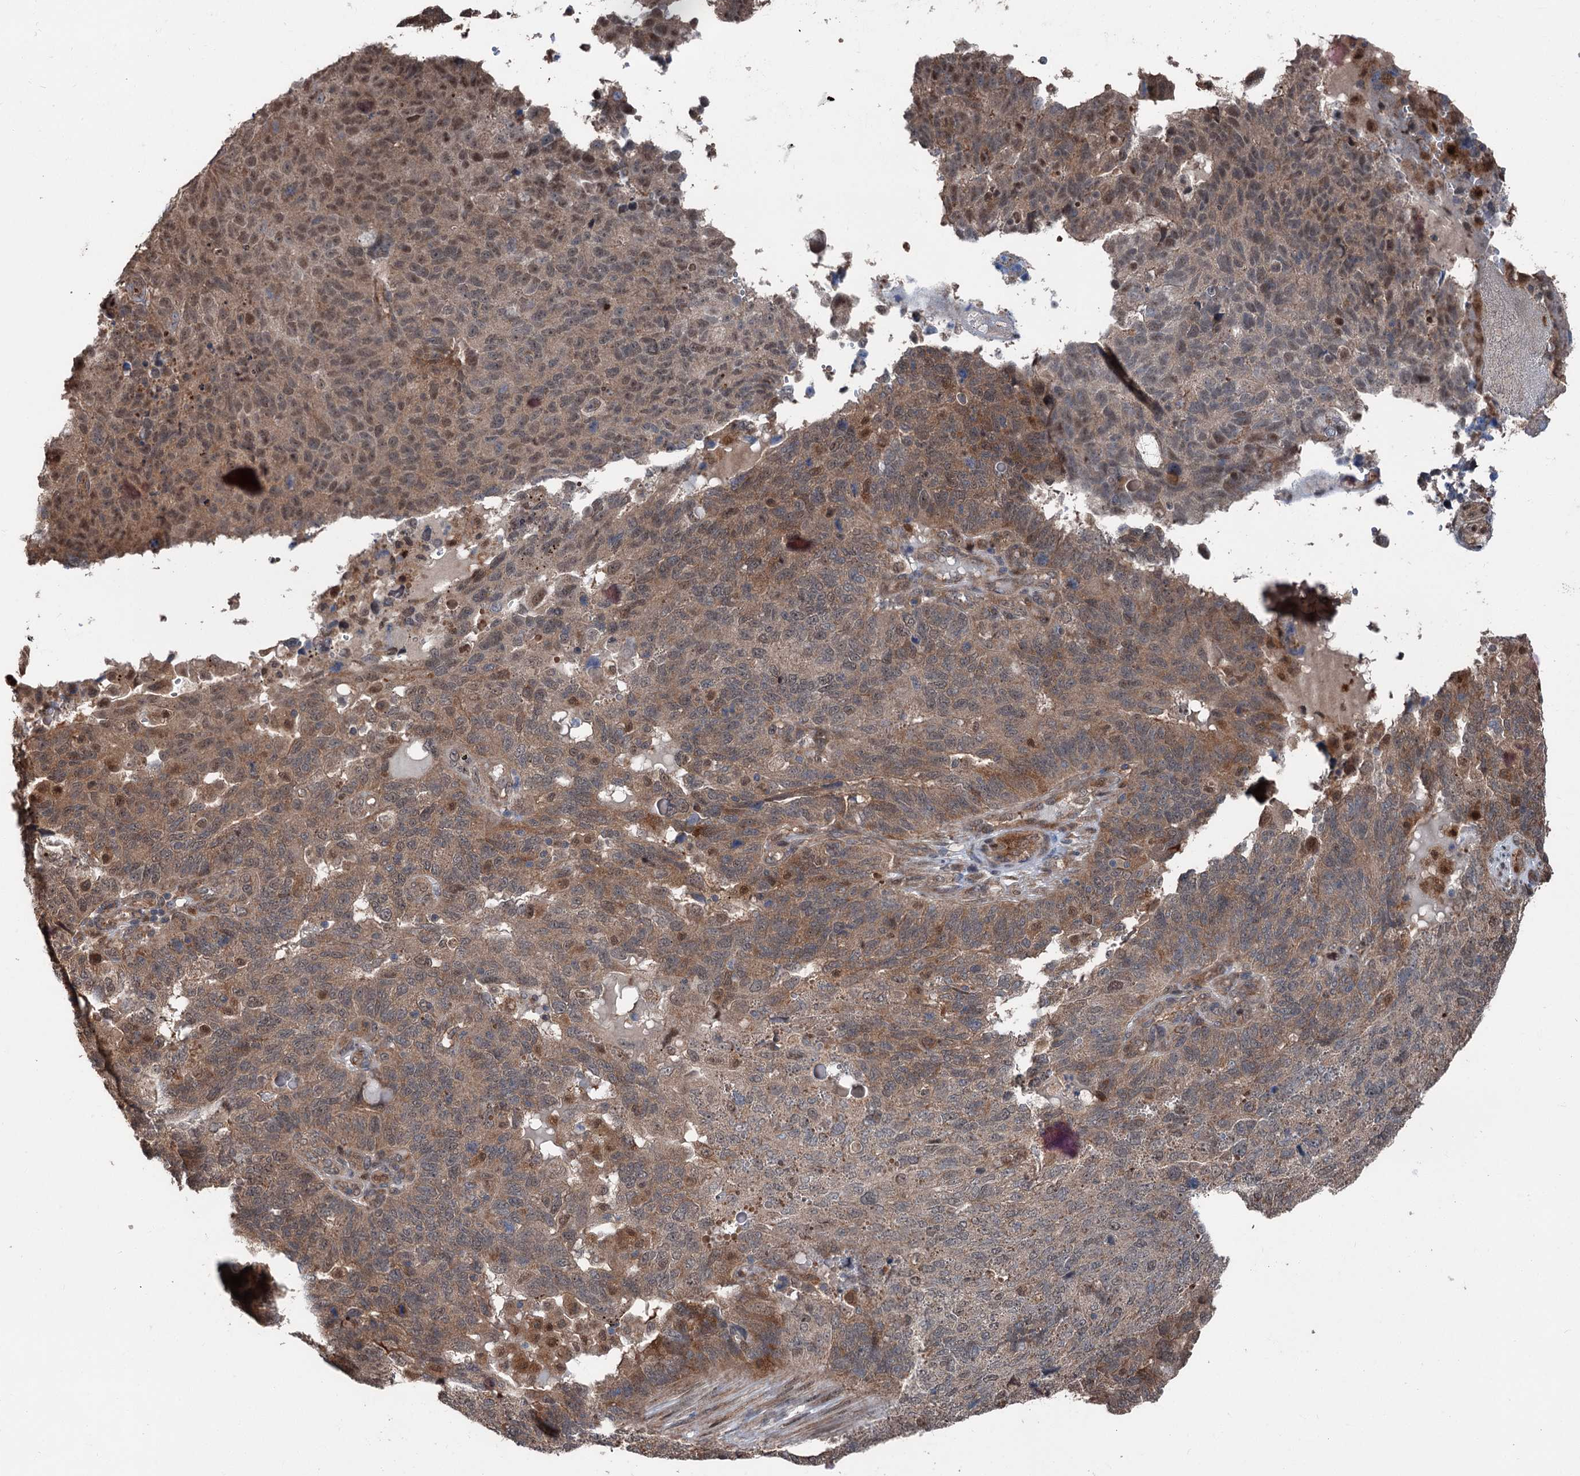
{"staining": {"intensity": "moderate", "quantity": ">75%", "location": "cytoplasmic/membranous,nuclear"}, "tissue": "endometrial cancer", "cell_type": "Tumor cells", "image_type": "cancer", "snomed": [{"axis": "morphology", "description": "Adenocarcinoma, NOS"}, {"axis": "topography", "description": "Endometrium"}], "caption": "Immunohistochemistry (IHC) histopathology image of neoplastic tissue: endometrial adenocarcinoma stained using immunohistochemistry (IHC) demonstrates medium levels of moderate protein expression localized specifically in the cytoplasmic/membranous and nuclear of tumor cells, appearing as a cytoplasmic/membranous and nuclear brown color.", "gene": "PSMD13", "patient": {"sex": "female", "age": 66}}